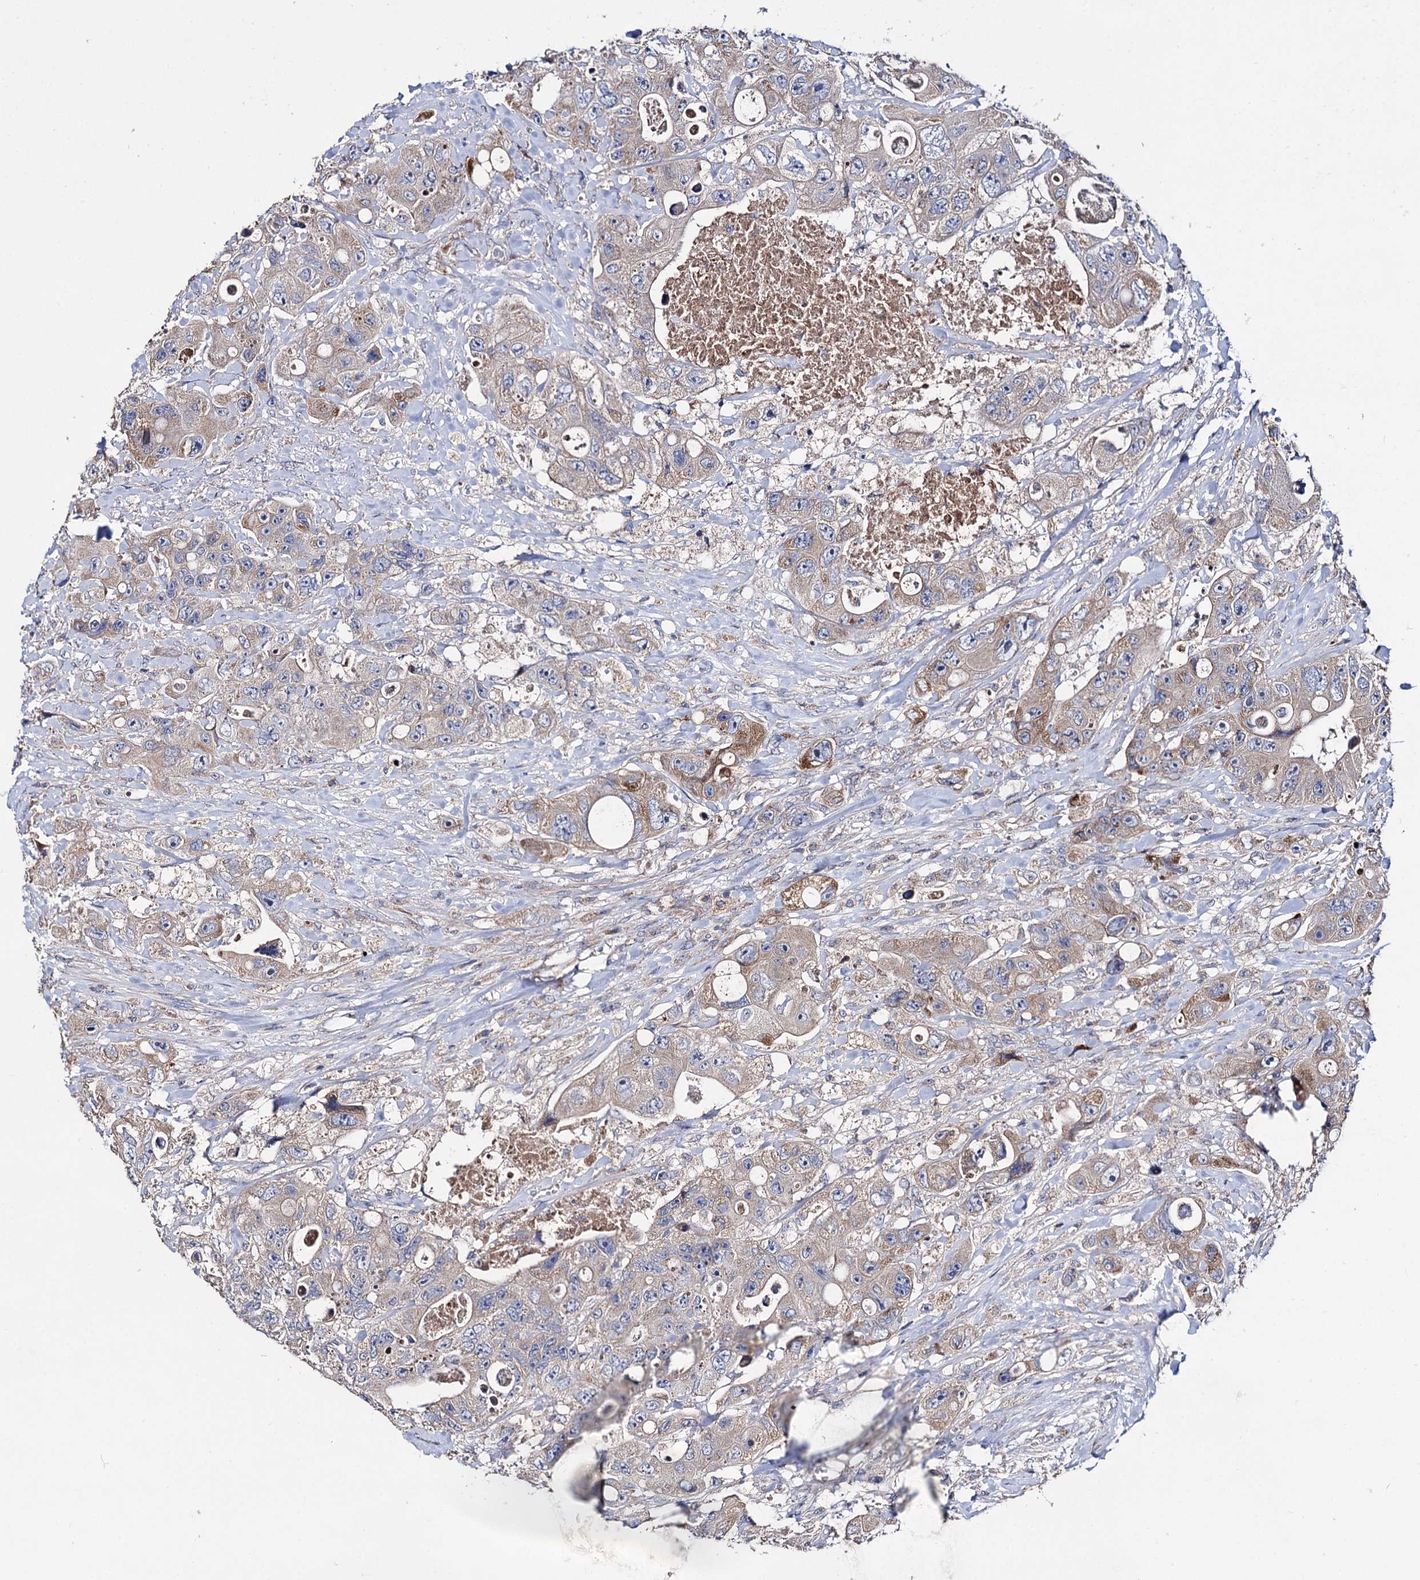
{"staining": {"intensity": "weak", "quantity": ">75%", "location": "cytoplasmic/membranous"}, "tissue": "colorectal cancer", "cell_type": "Tumor cells", "image_type": "cancer", "snomed": [{"axis": "morphology", "description": "Adenocarcinoma, NOS"}, {"axis": "topography", "description": "Colon"}], "caption": "Immunohistochemistry photomicrograph of neoplastic tissue: colorectal cancer stained using immunohistochemistry exhibits low levels of weak protein expression localized specifically in the cytoplasmic/membranous of tumor cells, appearing as a cytoplasmic/membranous brown color.", "gene": "CLPB", "patient": {"sex": "female", "age": 46}}